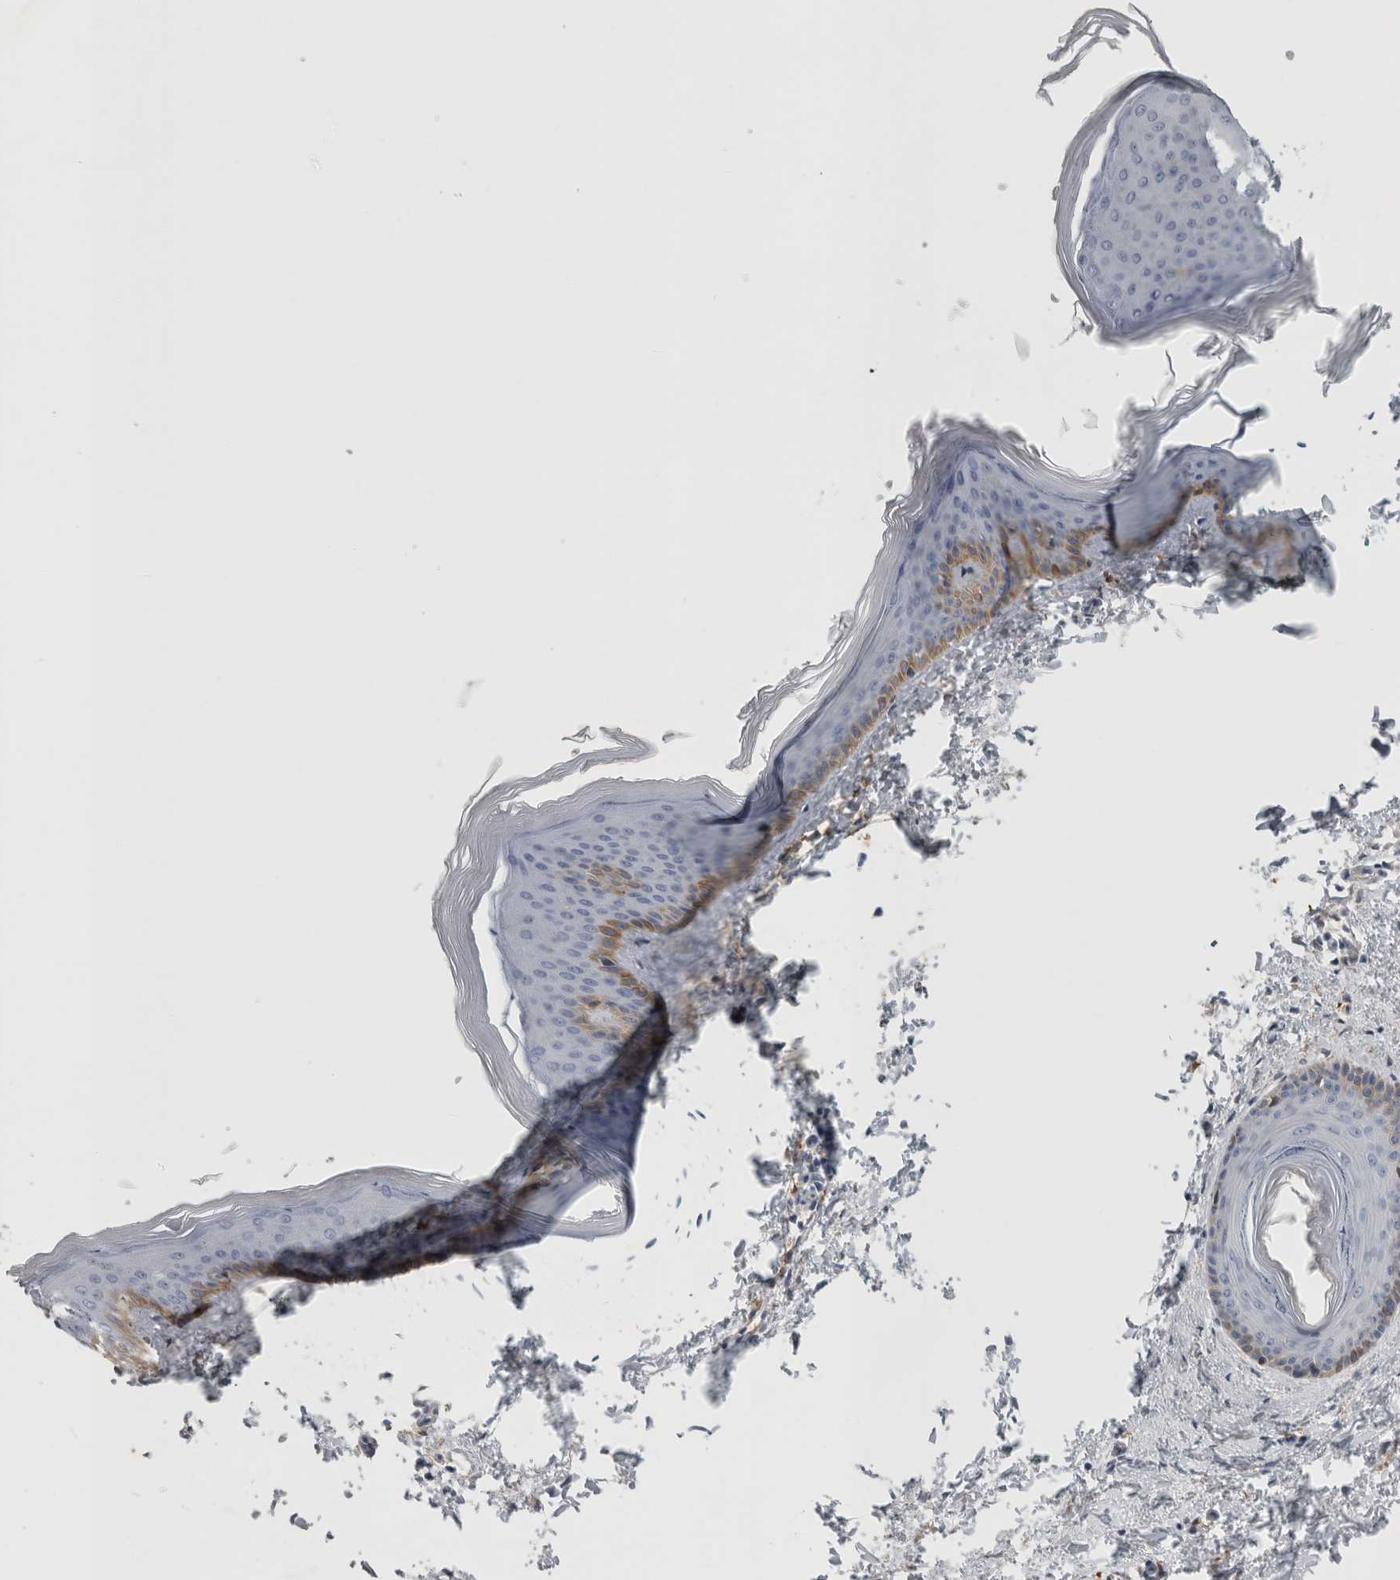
{"staining": {"intensity": "negative", "quantity": "none", "location": "none"}, "tissue": "skin", "cell_type": "Fibroblasts", "image_type": "normal", "snomed": [{"axis": "morphology", "description": "Normal tissue, NOS"}, {"axis": "topography", "description": "Skin"}], "caption": "Protein analysis of unremarkable skin exhibits no significant staining in fibroblasts. (Brightfield microscopy of DAB (3,3'-diaminobenzidine) immunohistochemistry (IHC) at high magnification).", "gene": "DNAJC24", "patient": {"sex": "female", "age": 27}}